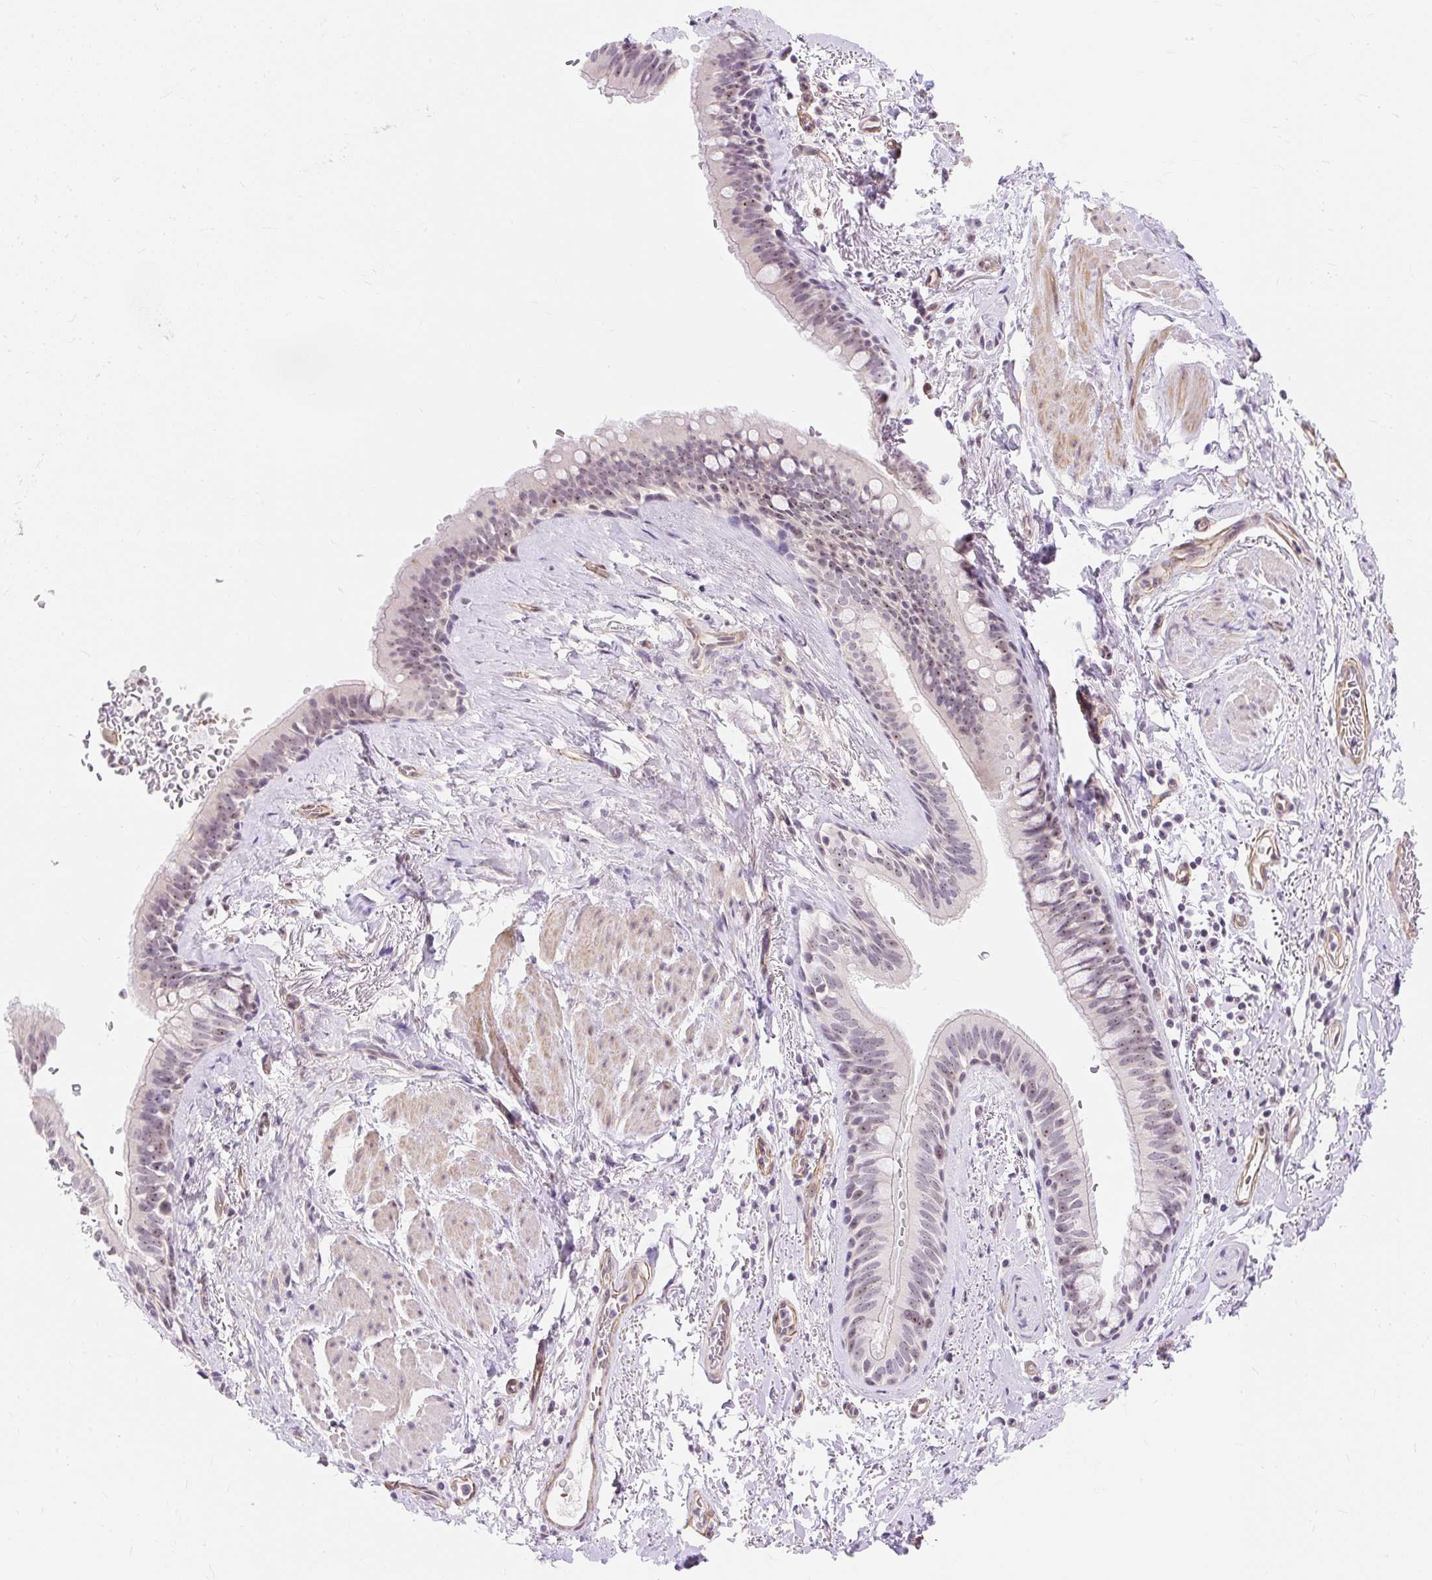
{"staining": {"intensity": "moderate", "quantity": "25%-75%", "location": "nuclear"}, "tissue": "bronchus", "cell_type": "Respiratory epithelial cells", "image_type": "normal", "snomed": [{"axis": "morphology", "description": "Normal tissue, NOS"}, {"axis": "topography", "description": "Bronchus"}], "caption": "The histopathology image demonstrates immunohistochemical staining of benign bronchus. There is moderate nuclear staining is seen in about 25%-75% of respiratory epithelial cells. (IHC, brightfield microscopy, high magnification).", "gene": "OBP2A", "patient": {"sex": "male", "age": 67}}